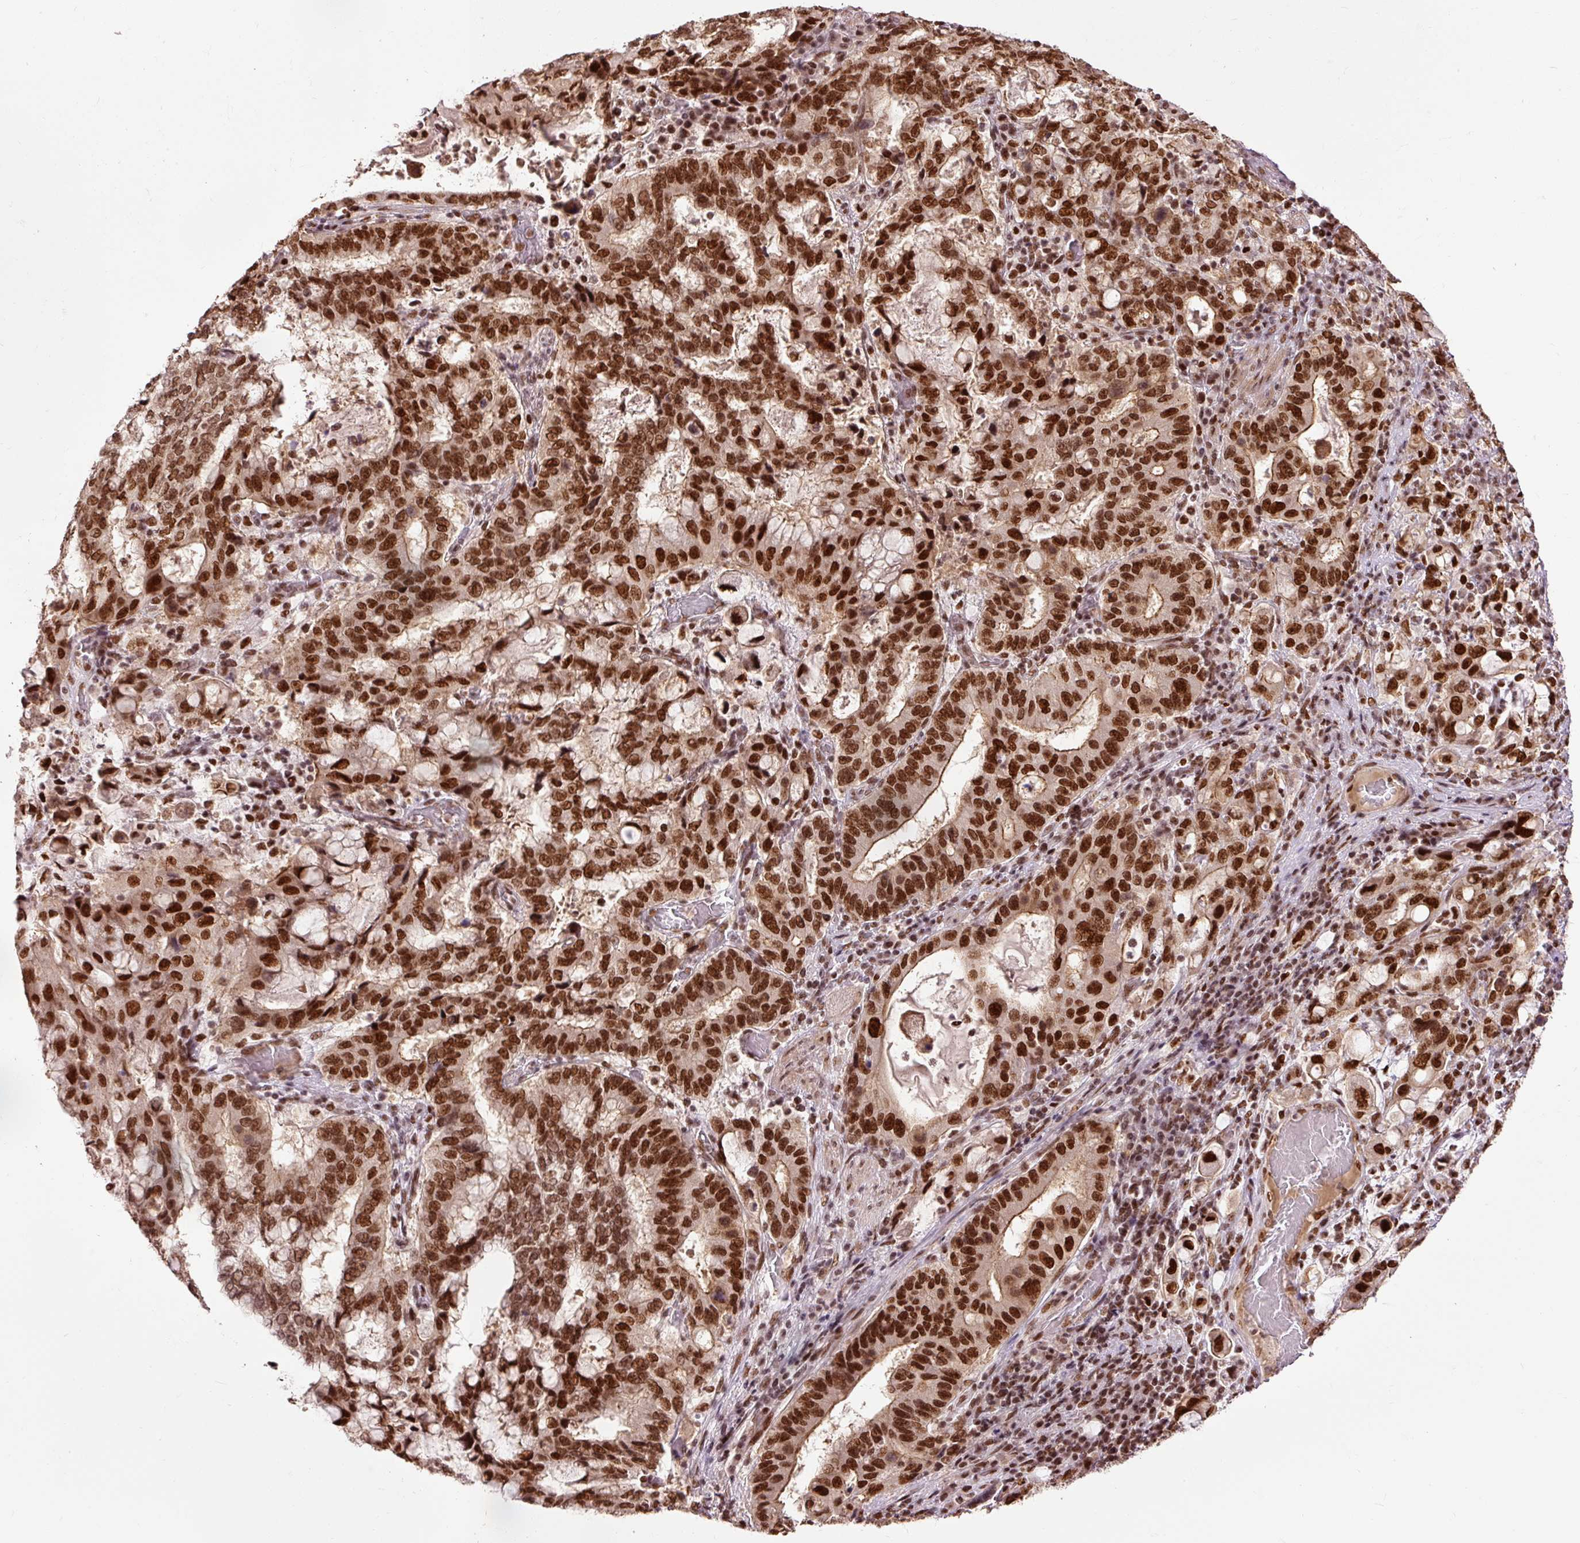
{"staining": {"intensity": "strong", "quantity": ">75%", "location": "cytoplasmic/membranous,nuclear"}, "tissue": "stomach cancer", "cell_type": "Tumor cells", "image_type": "cancer", "snomed": [{"axis": "morphology", "description": "Adenocarcinoma, NOS"}, {"axis": "topography", "description": "Stomach, upper"}, {"axis": "topography", "description": "Stomach"}], "caption": "DAB immunohistochemical staining of human stomach adenocarcinoma displays strong cytoplasmic/membranous and nuclear protein staining in approximately >75% of tumor cells.", "gene": "ZBTB44", "patient": {"sex": "male", "age": 62}}